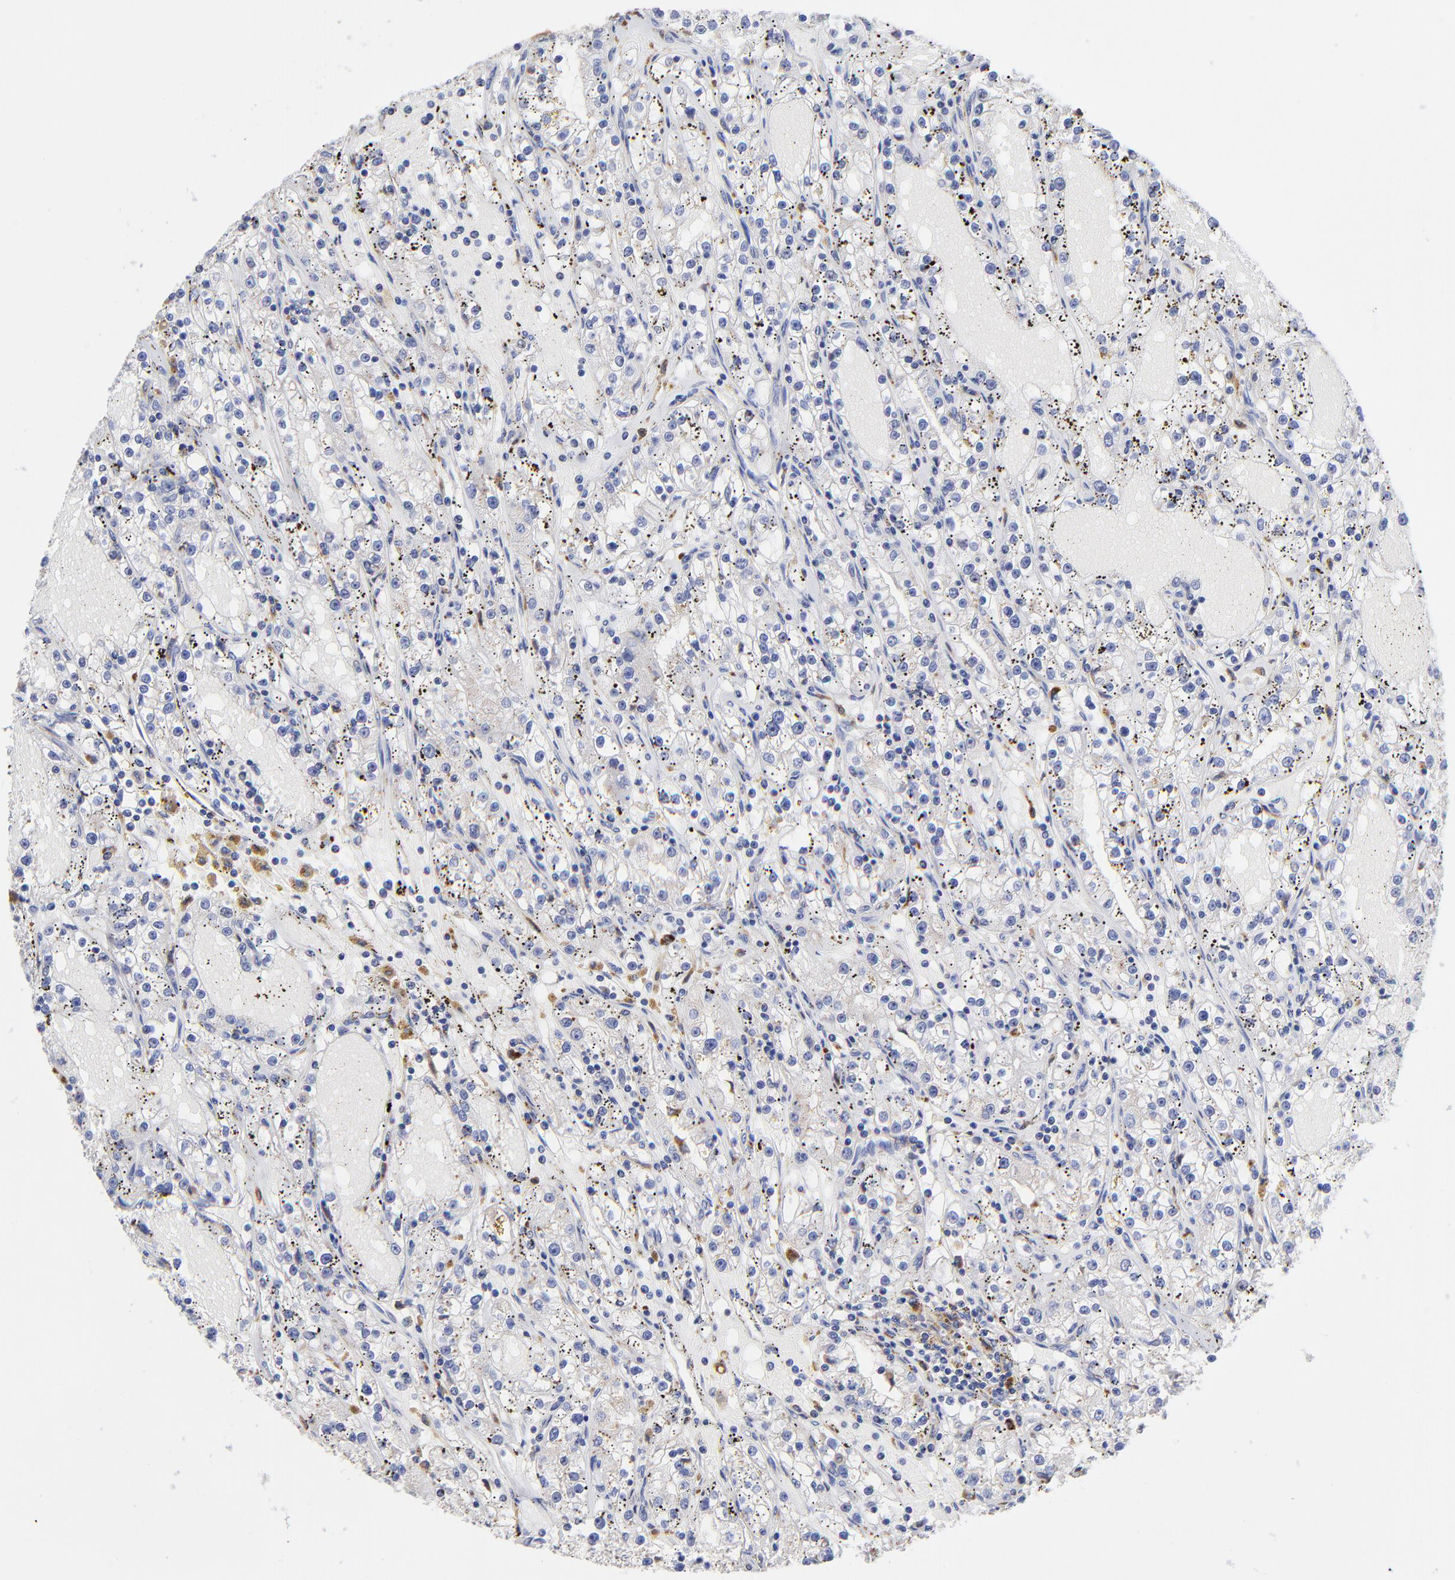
{"staining": {"intensity": "negative", "quantity": "none", "location": "none"}, "tissue": "renal cancer", "cell_type": "Tumor cells", "image_type": "cancer", "snomed": [{"axis": "morphology", "description": "Adenocarcinoma, NOS"}, {"axis": "topography", "description": "Kidney"}], "caption": "Protein analysis of renal cancer demonstrates no significant staining in tumor cells.", "gene": "PDE4B", "patient": {"sex": "male", "age": 56}}